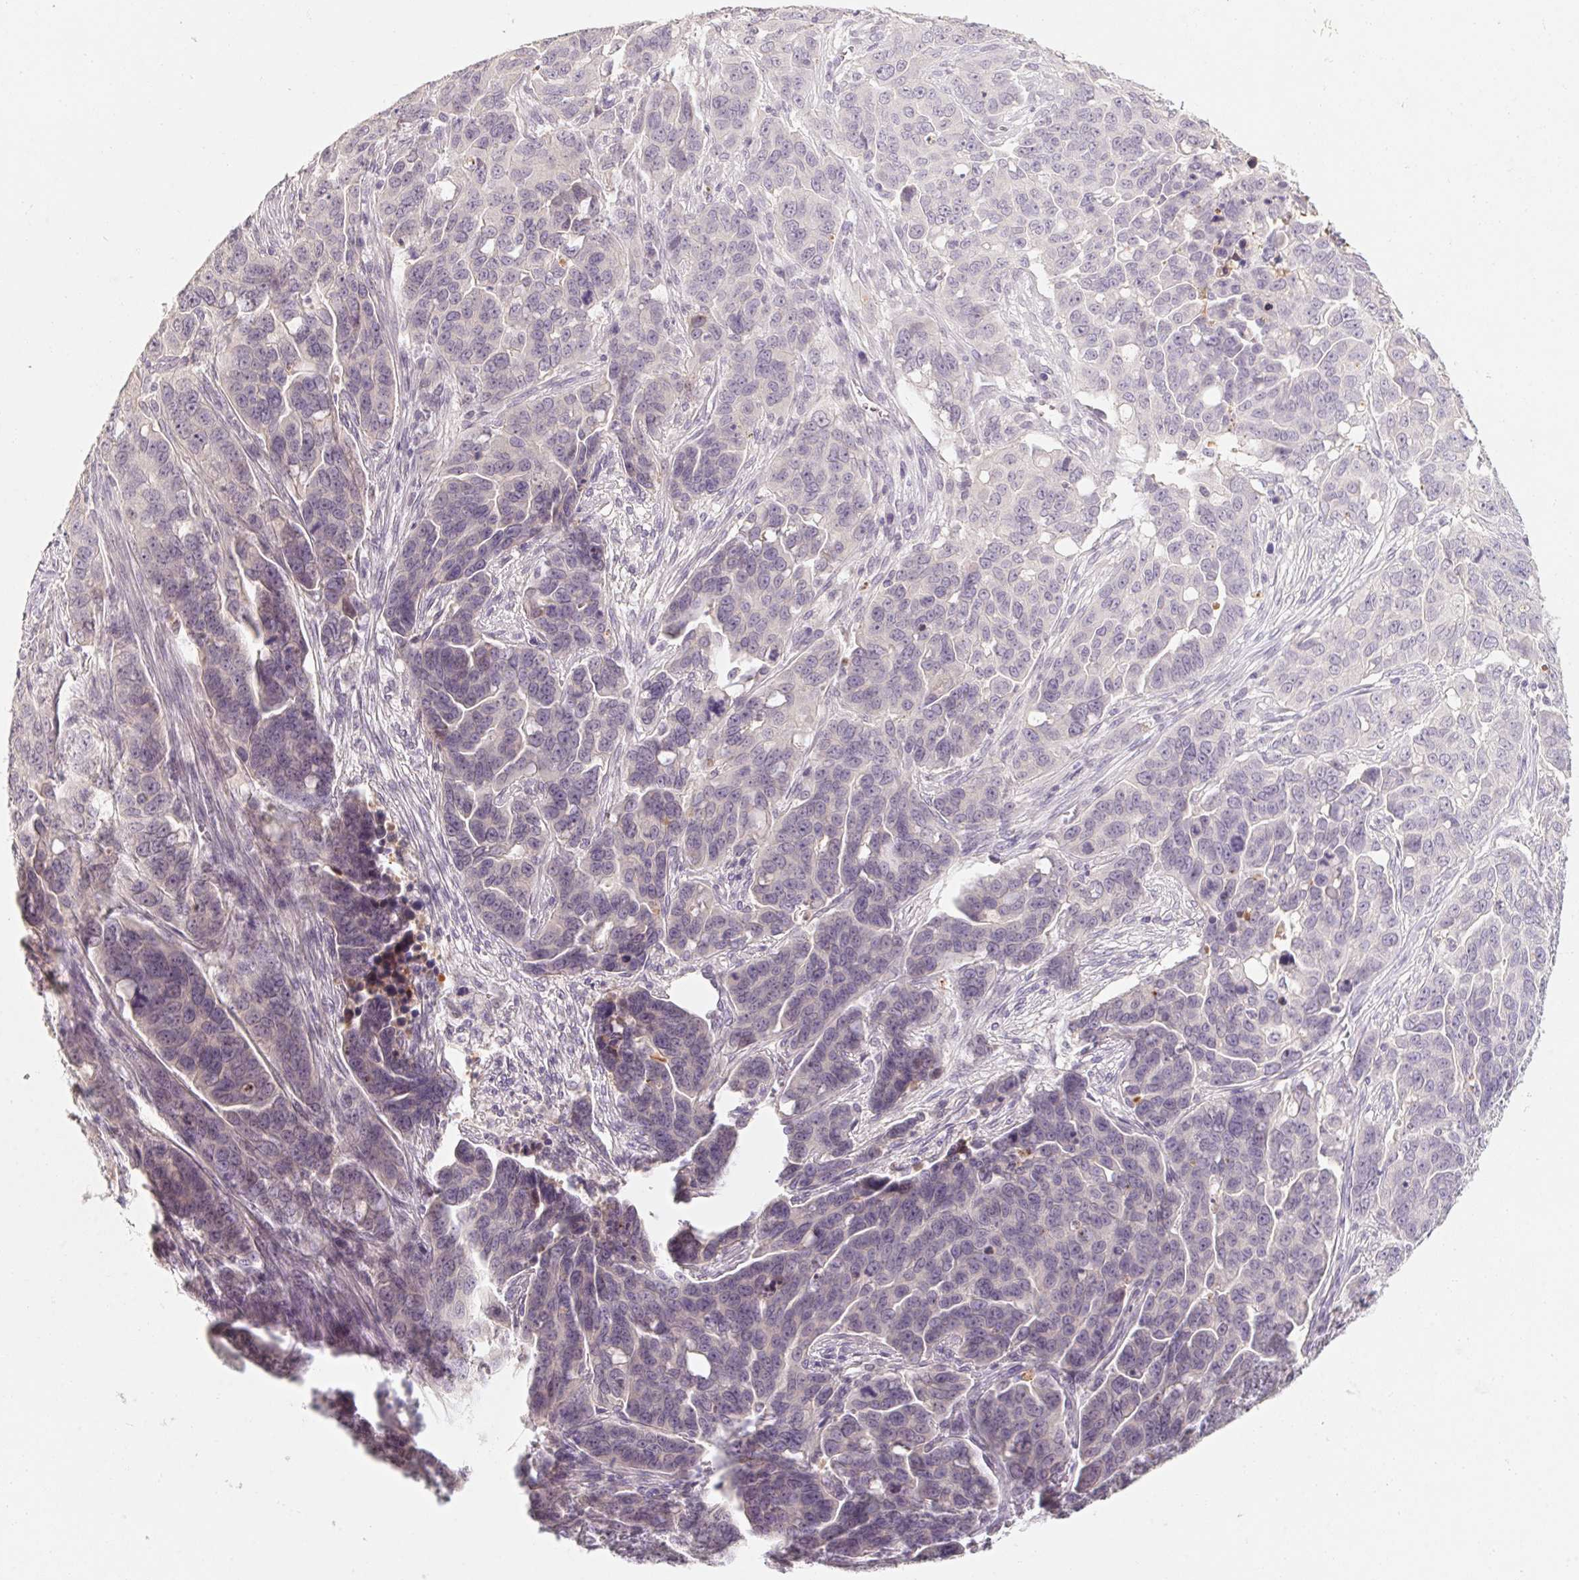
{"staining": {"intensity": "negative", "quantity": "none", "location": "none"}, "tissue": "ovarian cancer", "cell_type": "Tumor cells", "image_type": "cancer", "snomed": [{"axis": "morphology", "description": "Carcinoma, endometroid"}, {"axis": "topography", "description": "Ovary"}], "caption": "The IHC micrograph has no significant expression in tumor cells of endometroid carcinoma (ovarian) tissue.", "gene": "CAPZA3", "patient": {"sex": "female", "age": 78}}